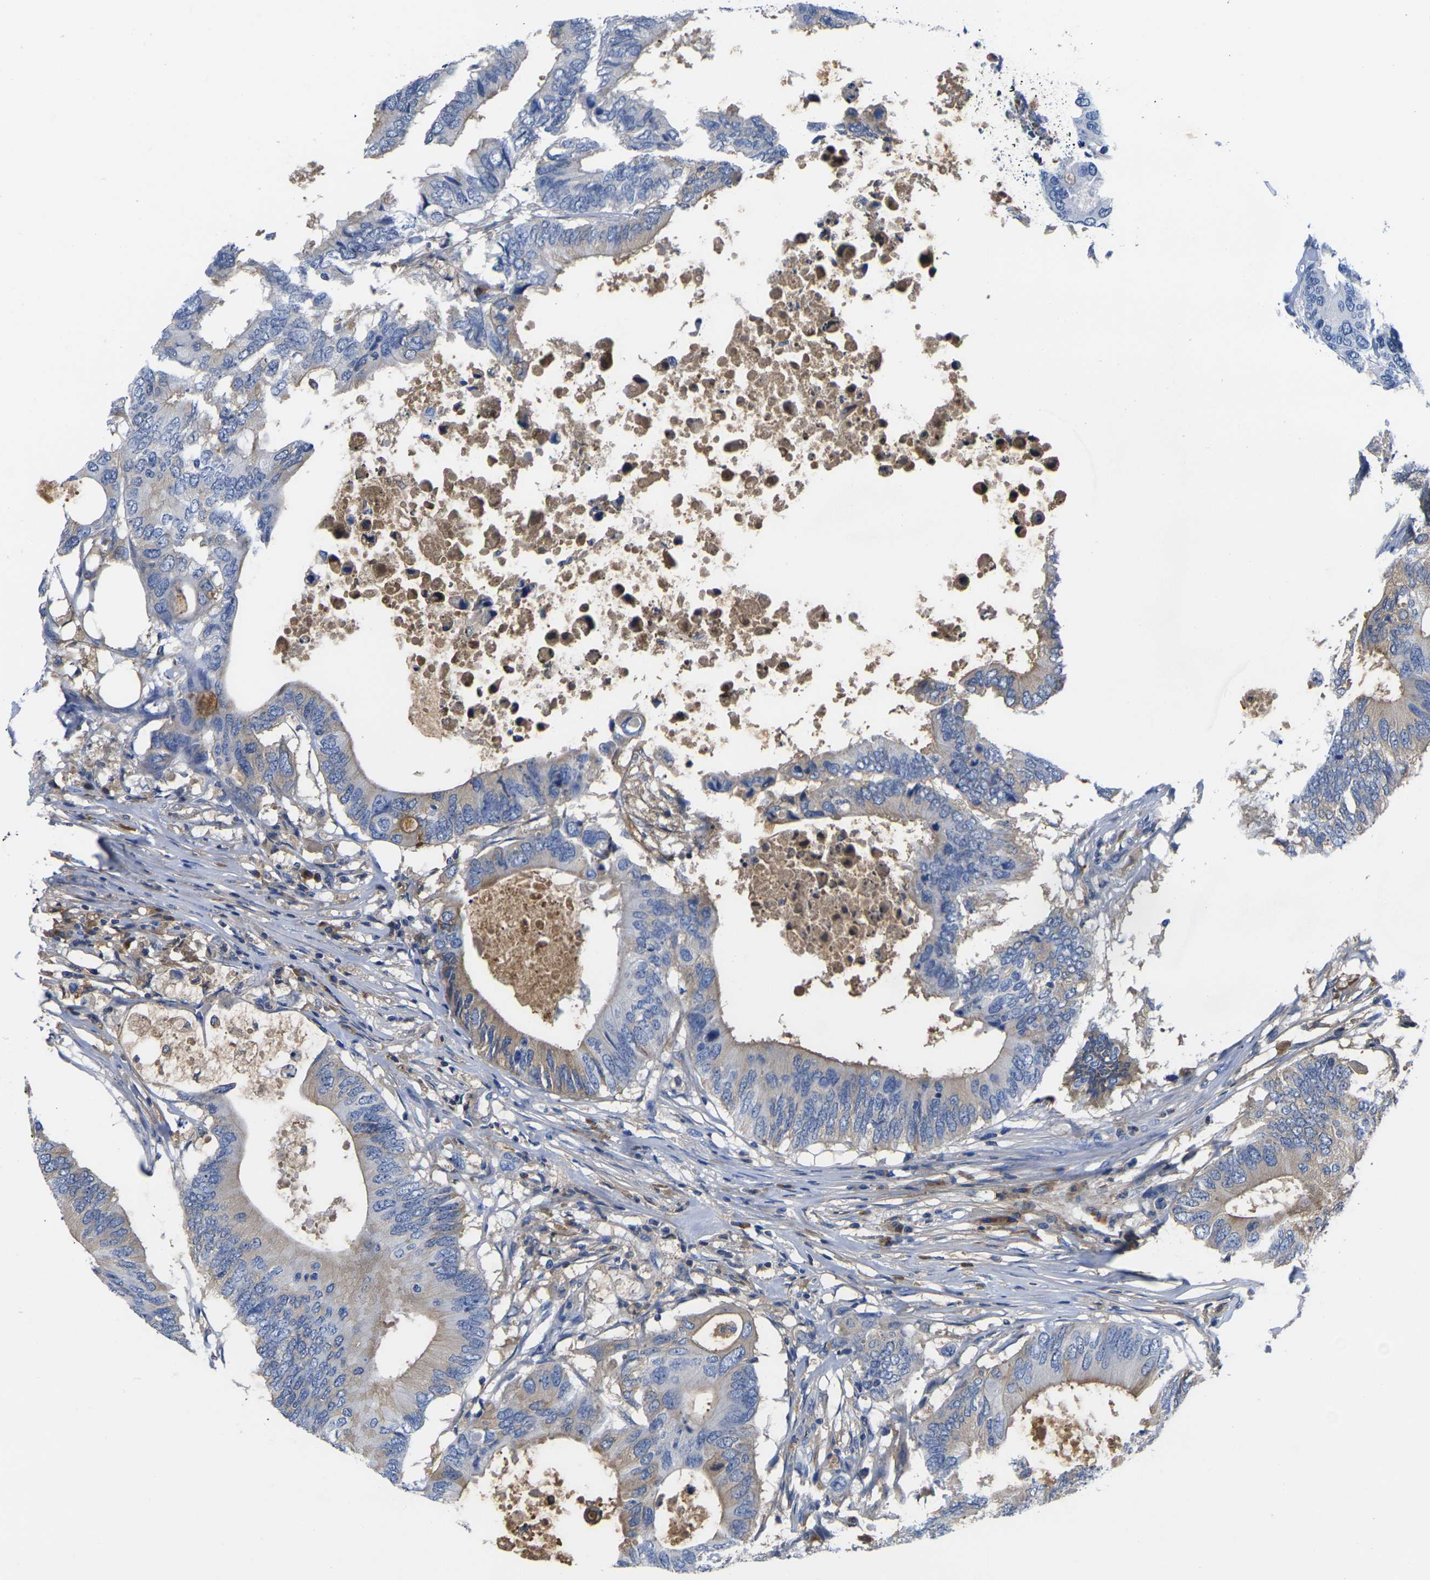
{"staining": {"intensity": "moderate", "quantity": "<25%", "location": "cytoplasmic/membranous"}, "tissue": "colorectal cancer", "cell_type": "Tumor cells", "image_type": "cancer", "snomed": [{"axis": "morphology", "description": "Adenocarcinoma, NOS"}, {"axis": "topography", "description": "Colon"}], "caption": "Approximately <25% of tumor cells in colorectal cancer exhibit moderate cytoplasmic/membranous protein expression as visualized by brown immunohistochemical staining.", "gene": "GREM2", "patient": {"sex": "male", "age": 71}}